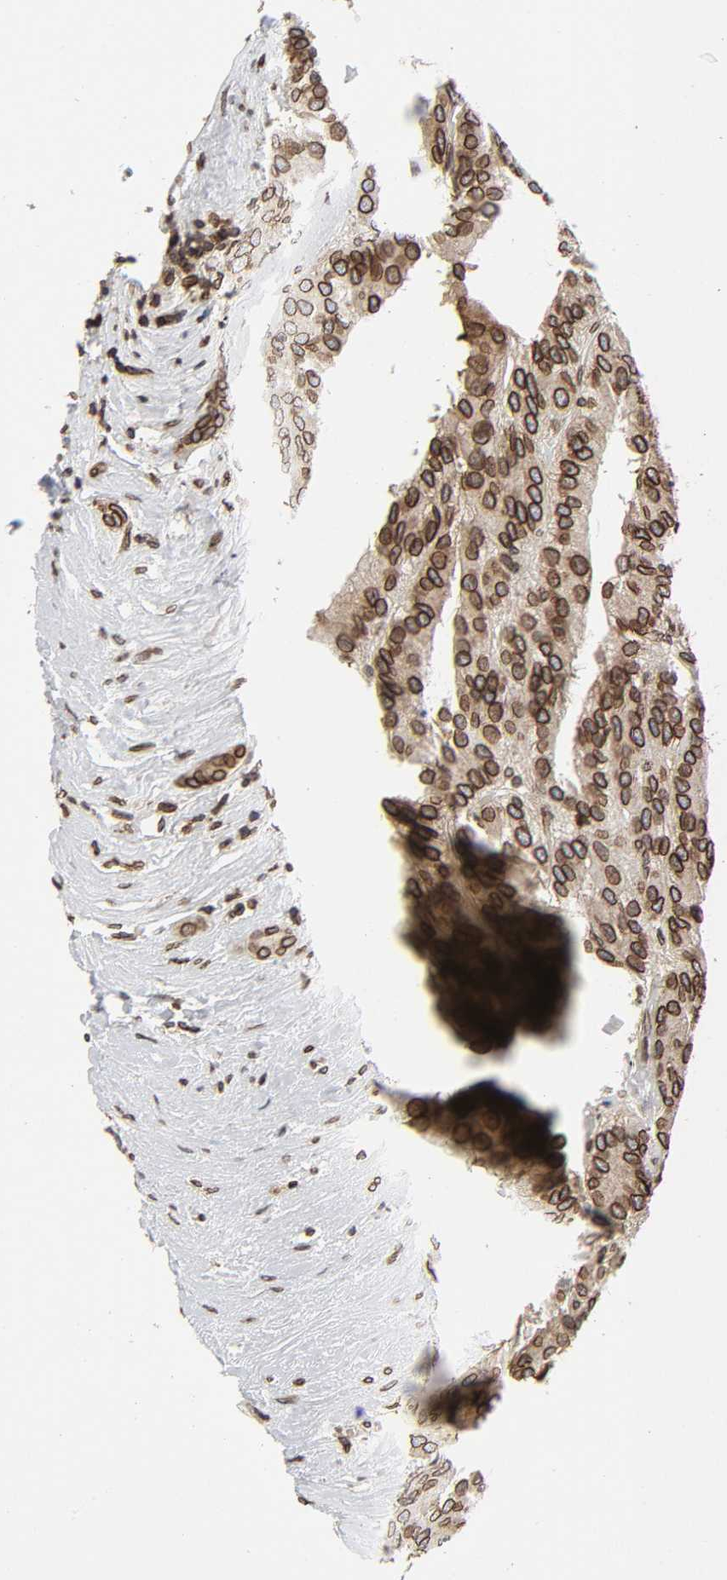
{"staining": {"intensity": "strong", "quantity": ">75%", "location": "cytoplasmic/membranous,nuclear"}, "tissue": "renal cancer", "cell_type": "Tumor cells", "image_type": "cancer", "snomed": [{"axis": "morphology", "description": "Adenocarcinoma, NOS"}, {"axis": "topography", "description": "Kidney"}], "caption": "Renal cancer stained with DAB (3,3'-diaminobenzidine) immunohistochemistry (IHC) displays high levels of strong cytoplasmic/membranous and nuclear expression in about >75% of tumor cells.", "gene": "RANGAP1", "patient": {"sex": "male", "age": 46}}